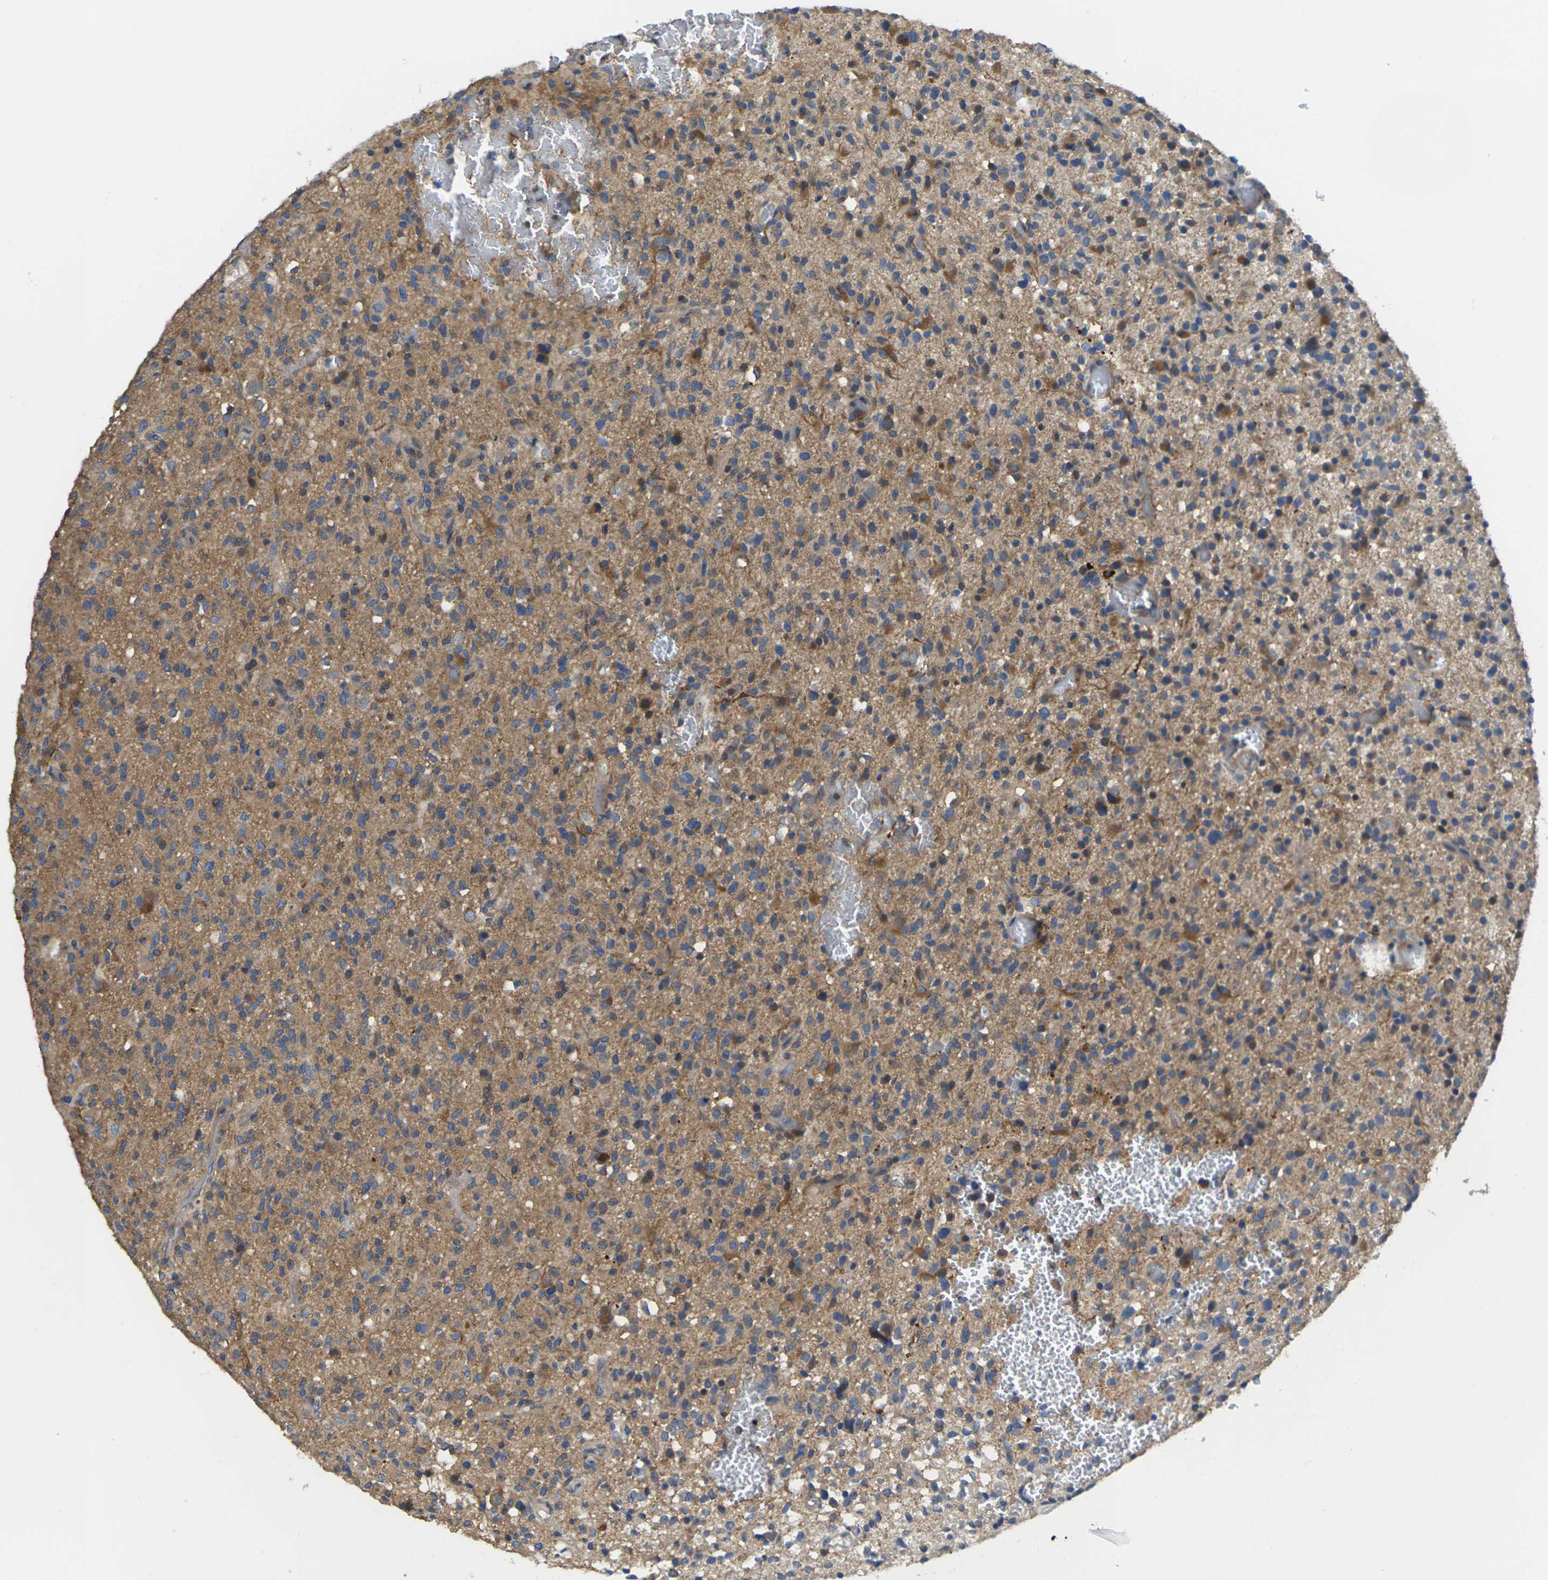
{"staining": {"intensity": "moderate", "quantity": ">75%", "location": "cytoplasmic/membranous"}, "tissue": "glioma", "cell_type": "Tumor cells", "image_type": "cancer", "snomed": [{"axis": "morphology", "description": "Glioma, malignant, High grade"}, {"axis": "topography", "description": "Brain"}], "caption": "Protein expression analysis of human glioma reveals moderate cytoplasmic/membranous positivity in approximately >75% of tumor cells.", "gene": "TMCC2", "patient": {"sex": "male", "age": 71}}